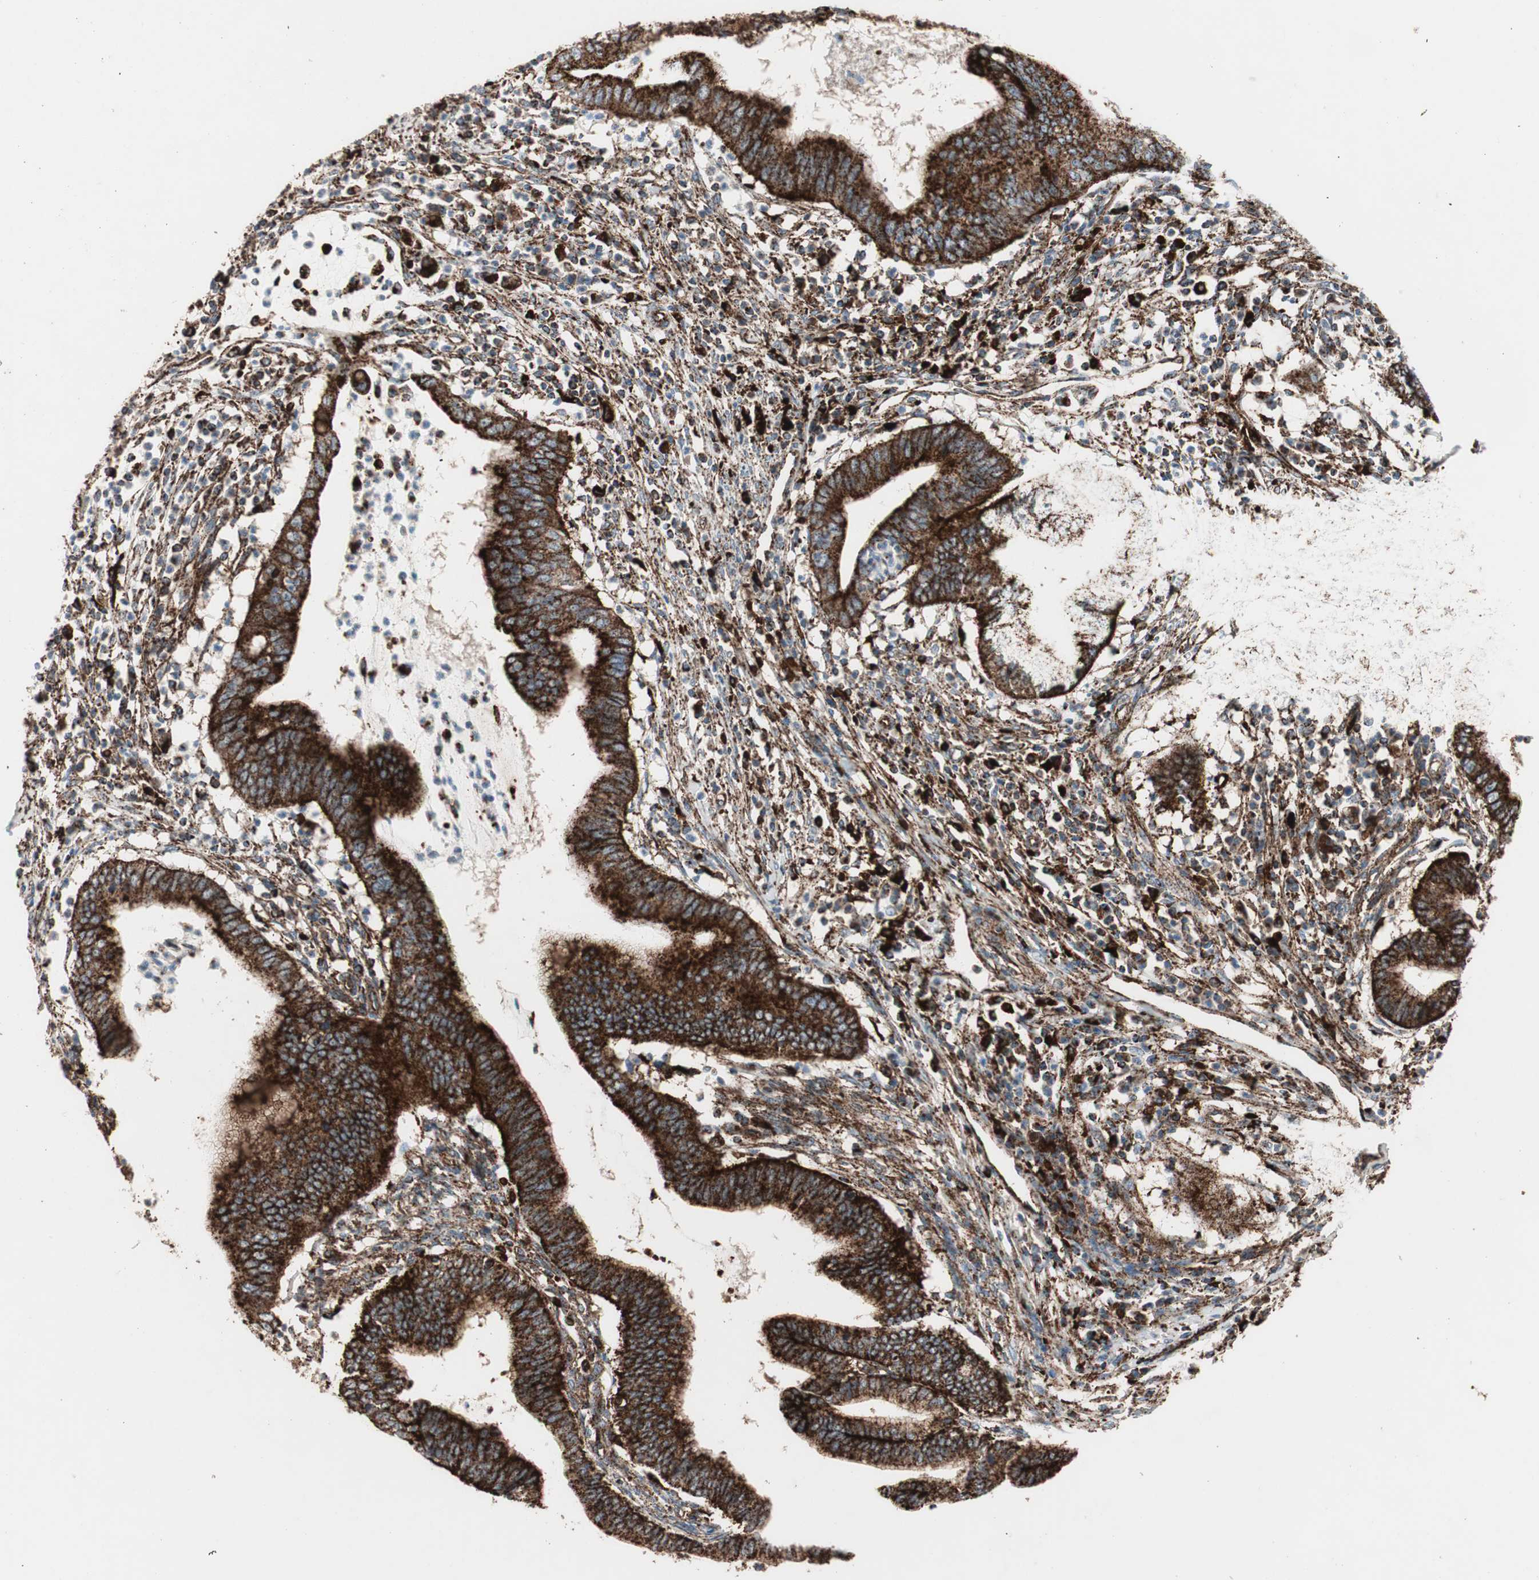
{"staining": {"intensity": "strong", "quantity": ">75%", "location": "cytoplasmic/membranous"}, "tissue": "cervical cancer", "cell_type": "Tumor cells", "image_type": "cancer", "snomed": [{"axis": "morphology", "description": "Adenocarcinoma, NOS"}, {"axis": "topography", "description": "Cervix"}], "caption": "Immunohistochemistry histopathology image of neoplastic tissue: human cervical cancer stained using immunohistochemistry (IHC) demonstrates high levels of strong protein expression localized specifically in the cytoplasmic/membranous of tumor cells, appearing as a cytoplasmic/membranous brown color.", "gene": "LAMP1", "patient": {"sex": "female", "age": 36}}